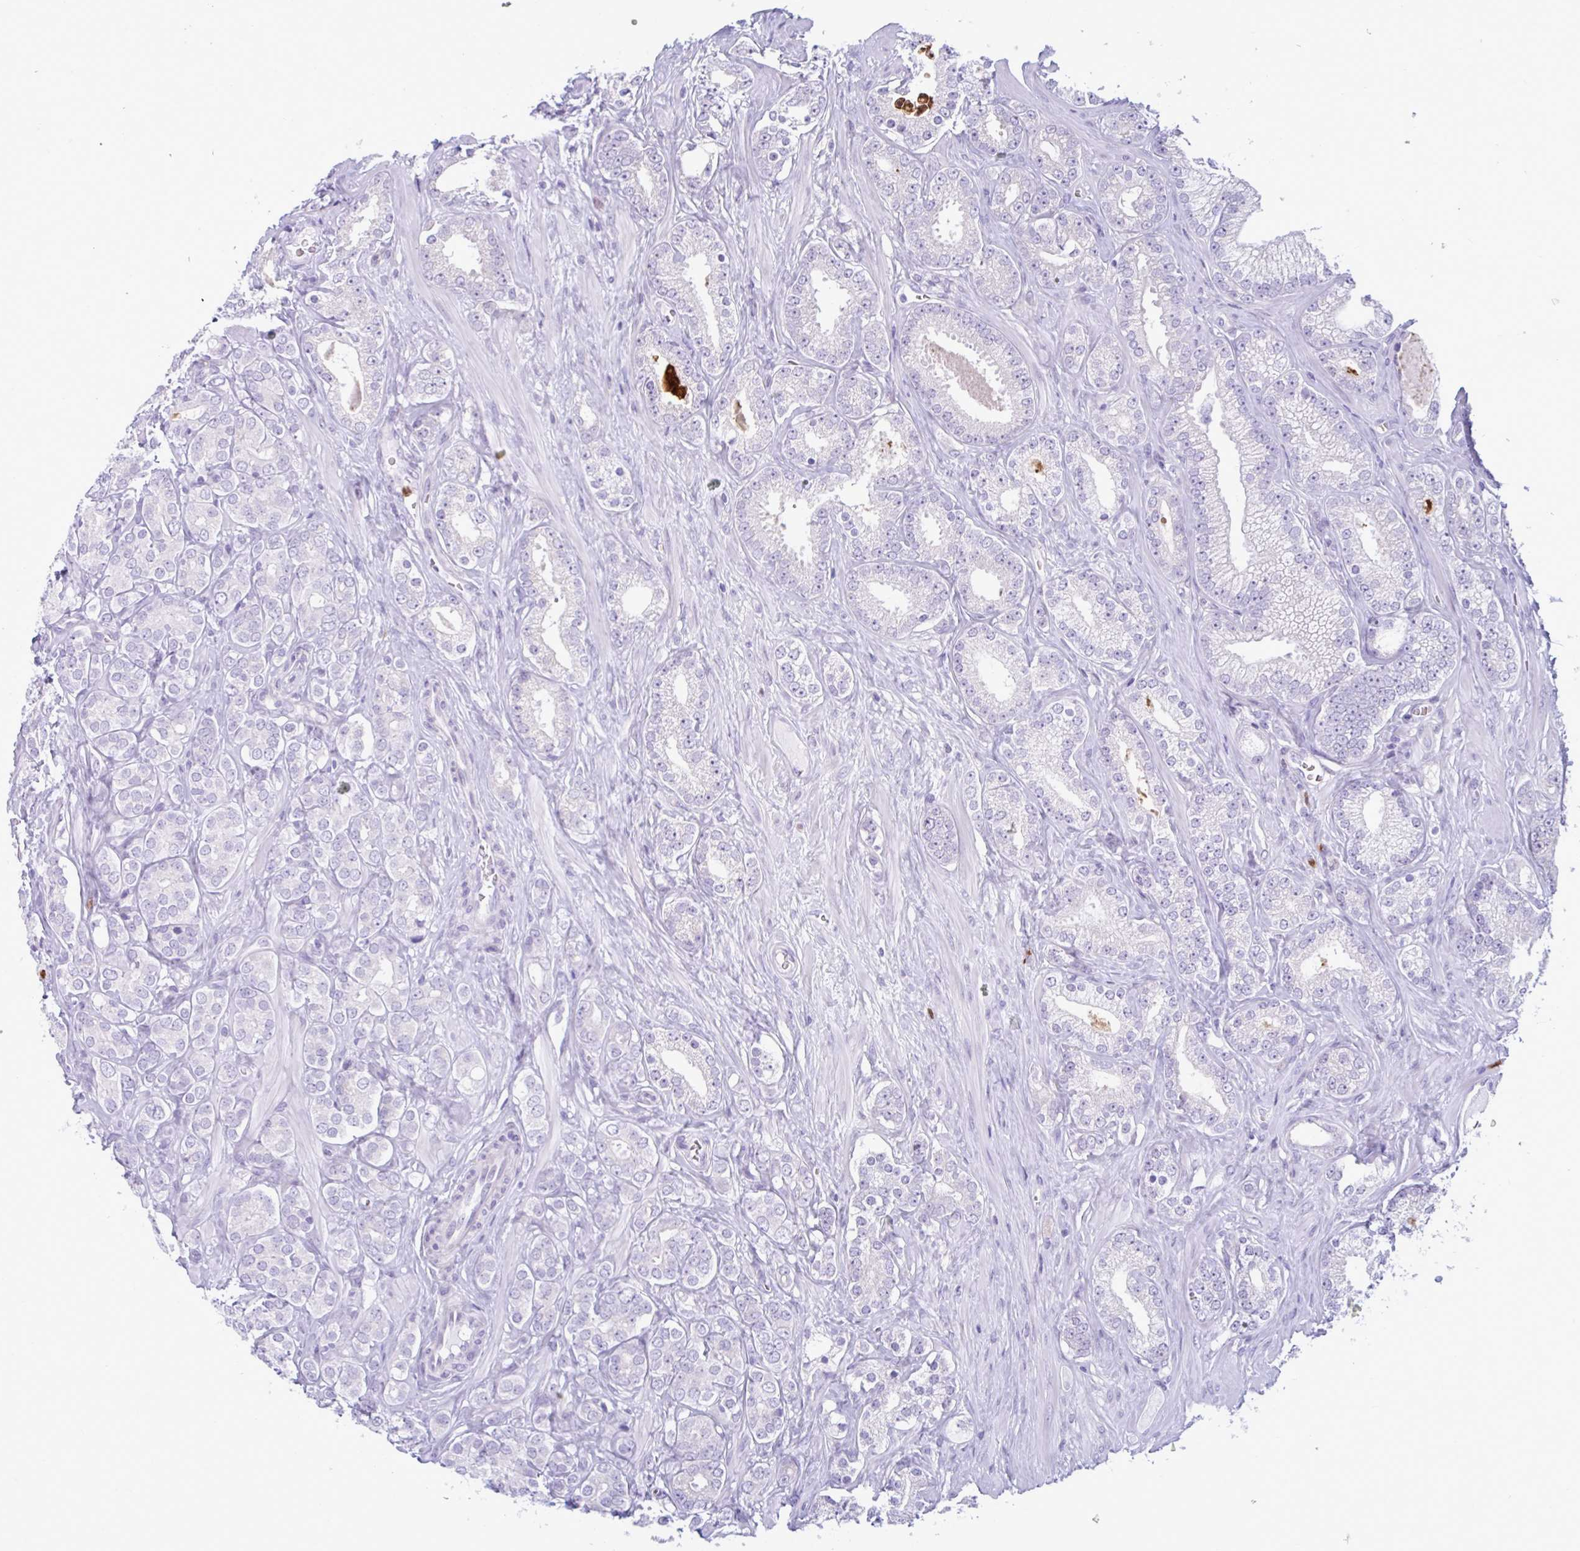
{"staining": {"intensity": "negative", "quantity": "none", "location": "none"}, "tissue": "prostate cancer", "cell_type": "Tumor cells", "image_type": "cancer", "snomed": [{"axis": "morphology", "description": "Adenocarcinoma, High grade"}, {"axis": "topography", "description": "Prostate"}], "caption": "Tumor cells show no significant protein positivity in prostate high-grade adenocarcinoma.", "gene": "CEP120", "patient": {"sex": "male", "age": 66}}